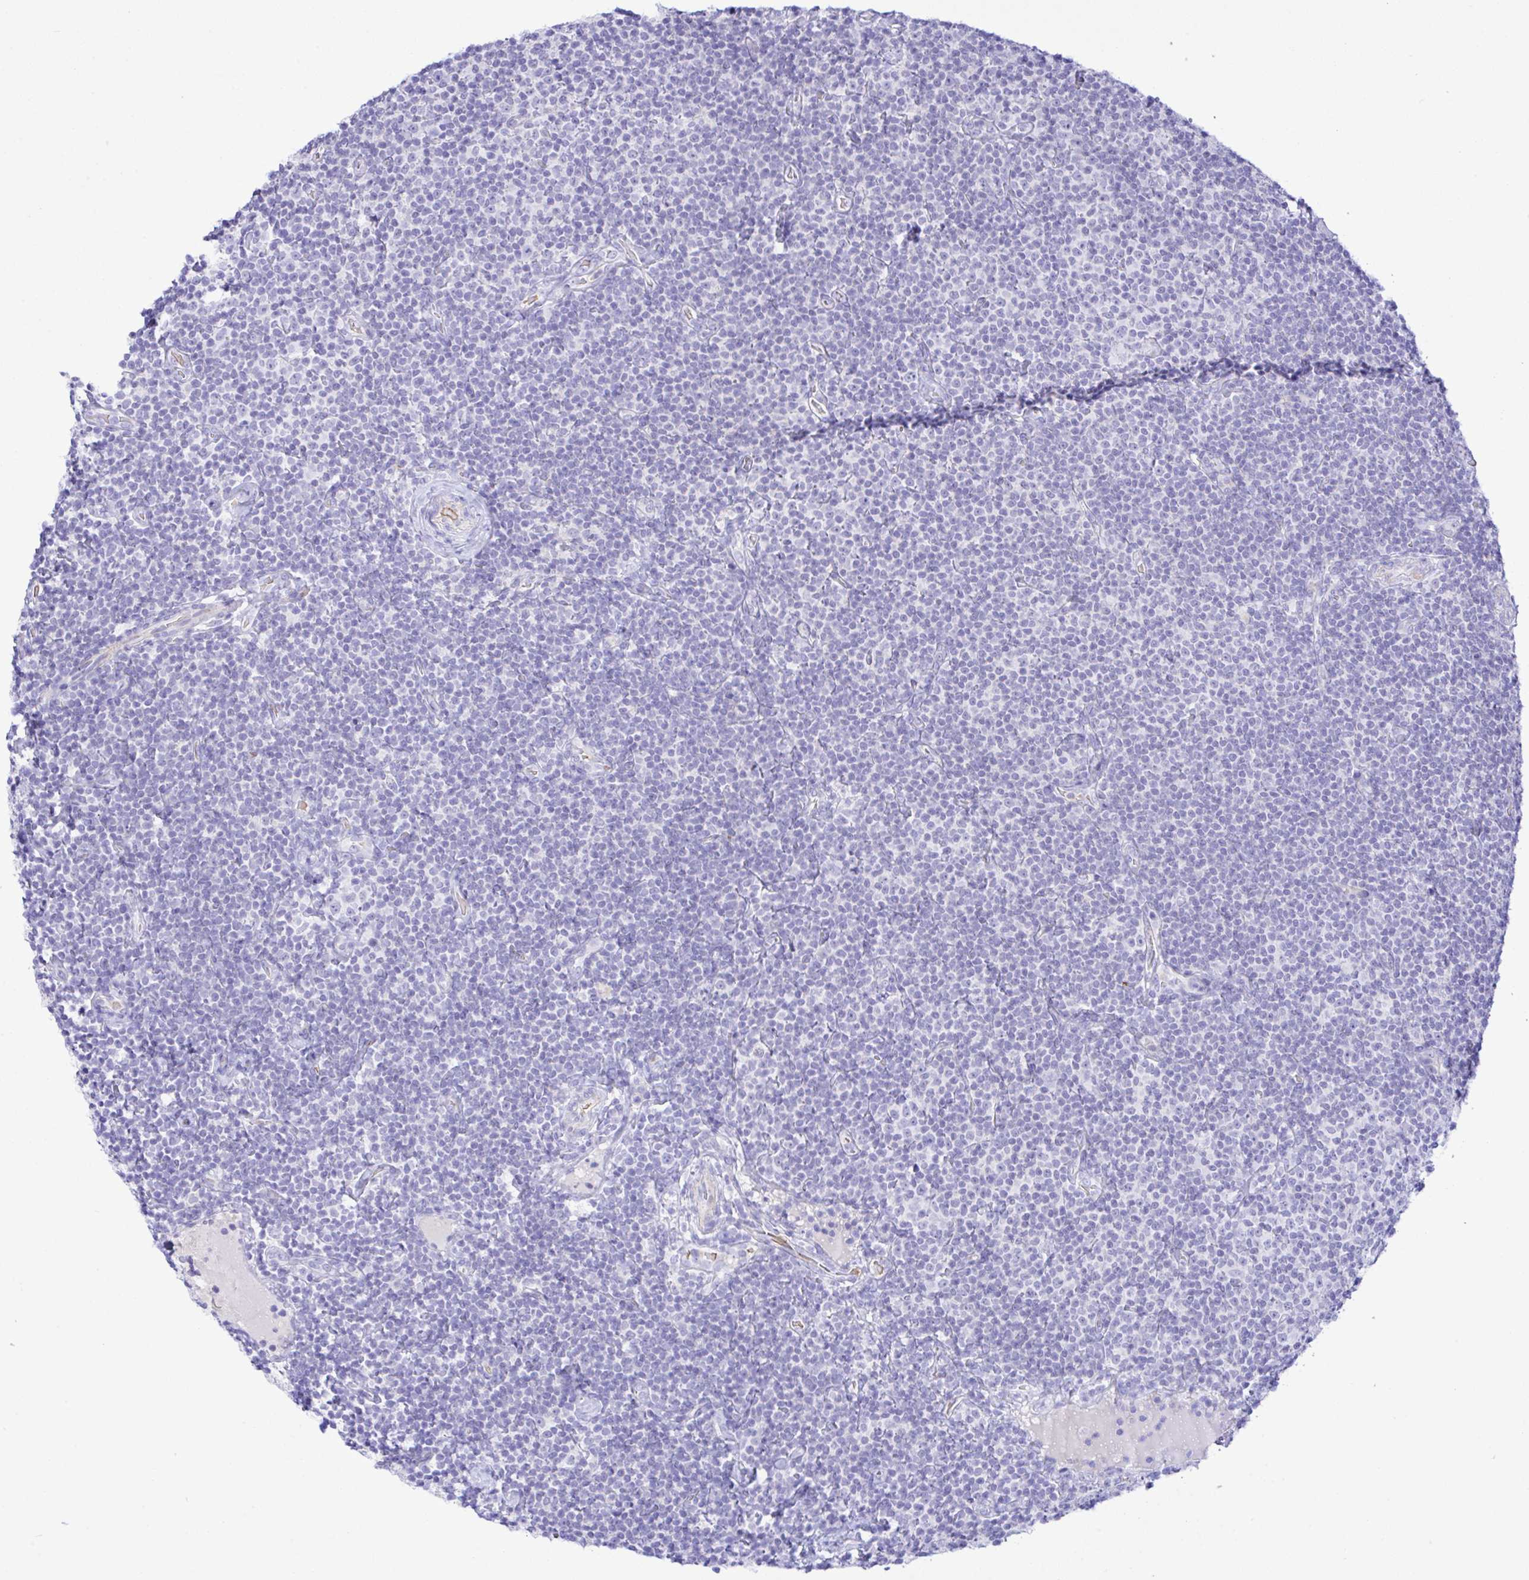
{"staining": {"intensity": "negative", "quantity": "none", "location": "none"}, "tissue": "lymphoma", "cell_type": "Tumor cells", "image_type": "cancer", "snomed": [{"axis": "morphology", "description": "Malignant lymphoma, non-Hodgkin's type, Low grade"}, {"axis": "topography", "description": "Lymph node"}], "caption": "Immunohistochemistry (IHC) photomicrograph of human malignant lymphoma, non-Hodgkin's type (low-grade) stained for a protein (brown), which reveals no expression in tumor cells.", "gene": "ZNF221", "patient": {"sex": "male", "age": 81}}